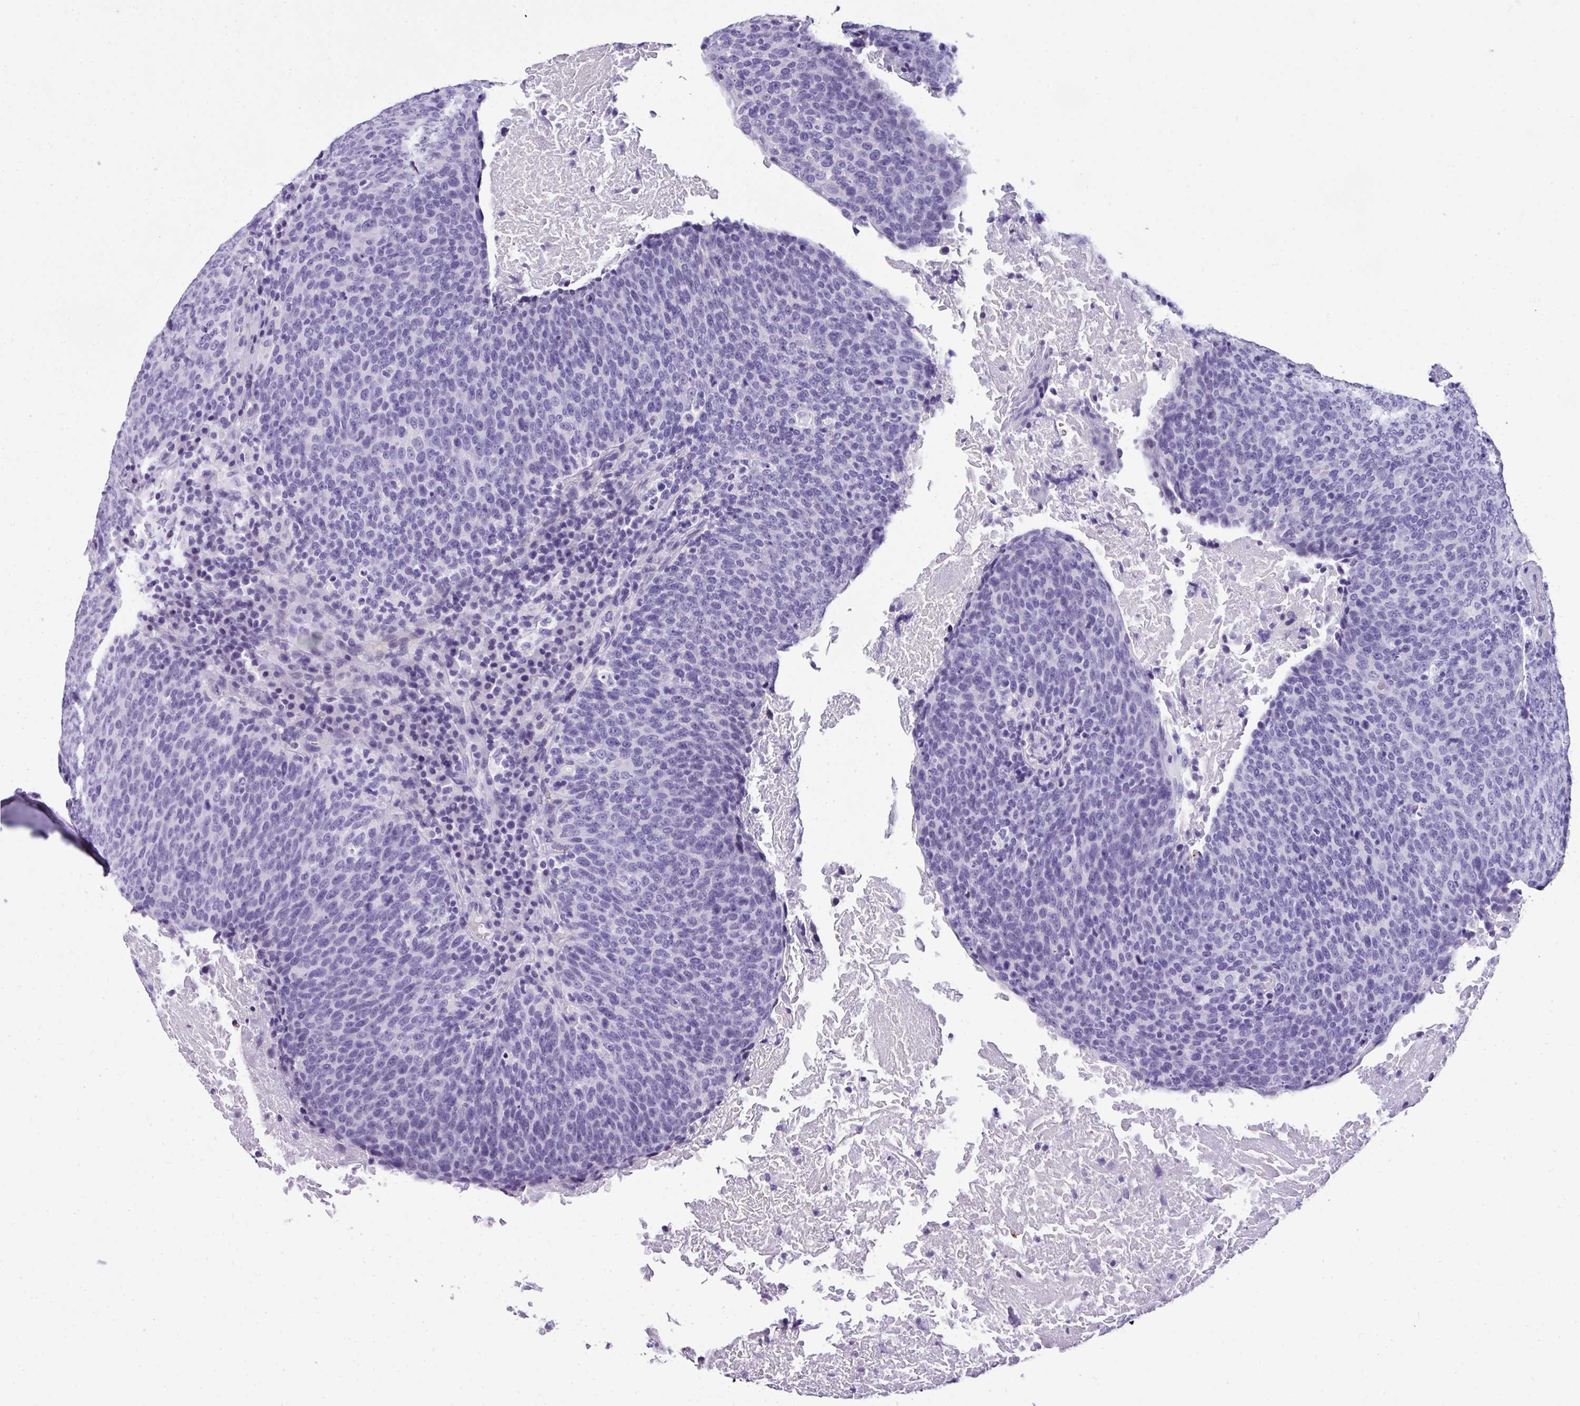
{"staining": {"intensity": "negative", "quantity": "none", "location": "none"}, "tissue": "head and neck cancer", "cell_type": "Tumor cells", "image_type": "cancer", "snomed": [{"axis": "morphology", "description": "Squamous cell carcinoma, NOS"}, {"axis": "morphology", "description": "Squamous cell carcinoma, metastatic, NOS"}, {"axis": "topography", "description": "Lymph node"}, {"axis": "topography", "description": "Head-Neck"}], "caption": "Head and neck cancer (squamous cell carcinoma) was stained to show a protein in brown. There is no significant positivity in tumor cells. (DAB (3,3'-diaminobenzidine) IHC, high magnification).", "gene": "MUC21", "patient": {"sex": "male", "age": 62}}